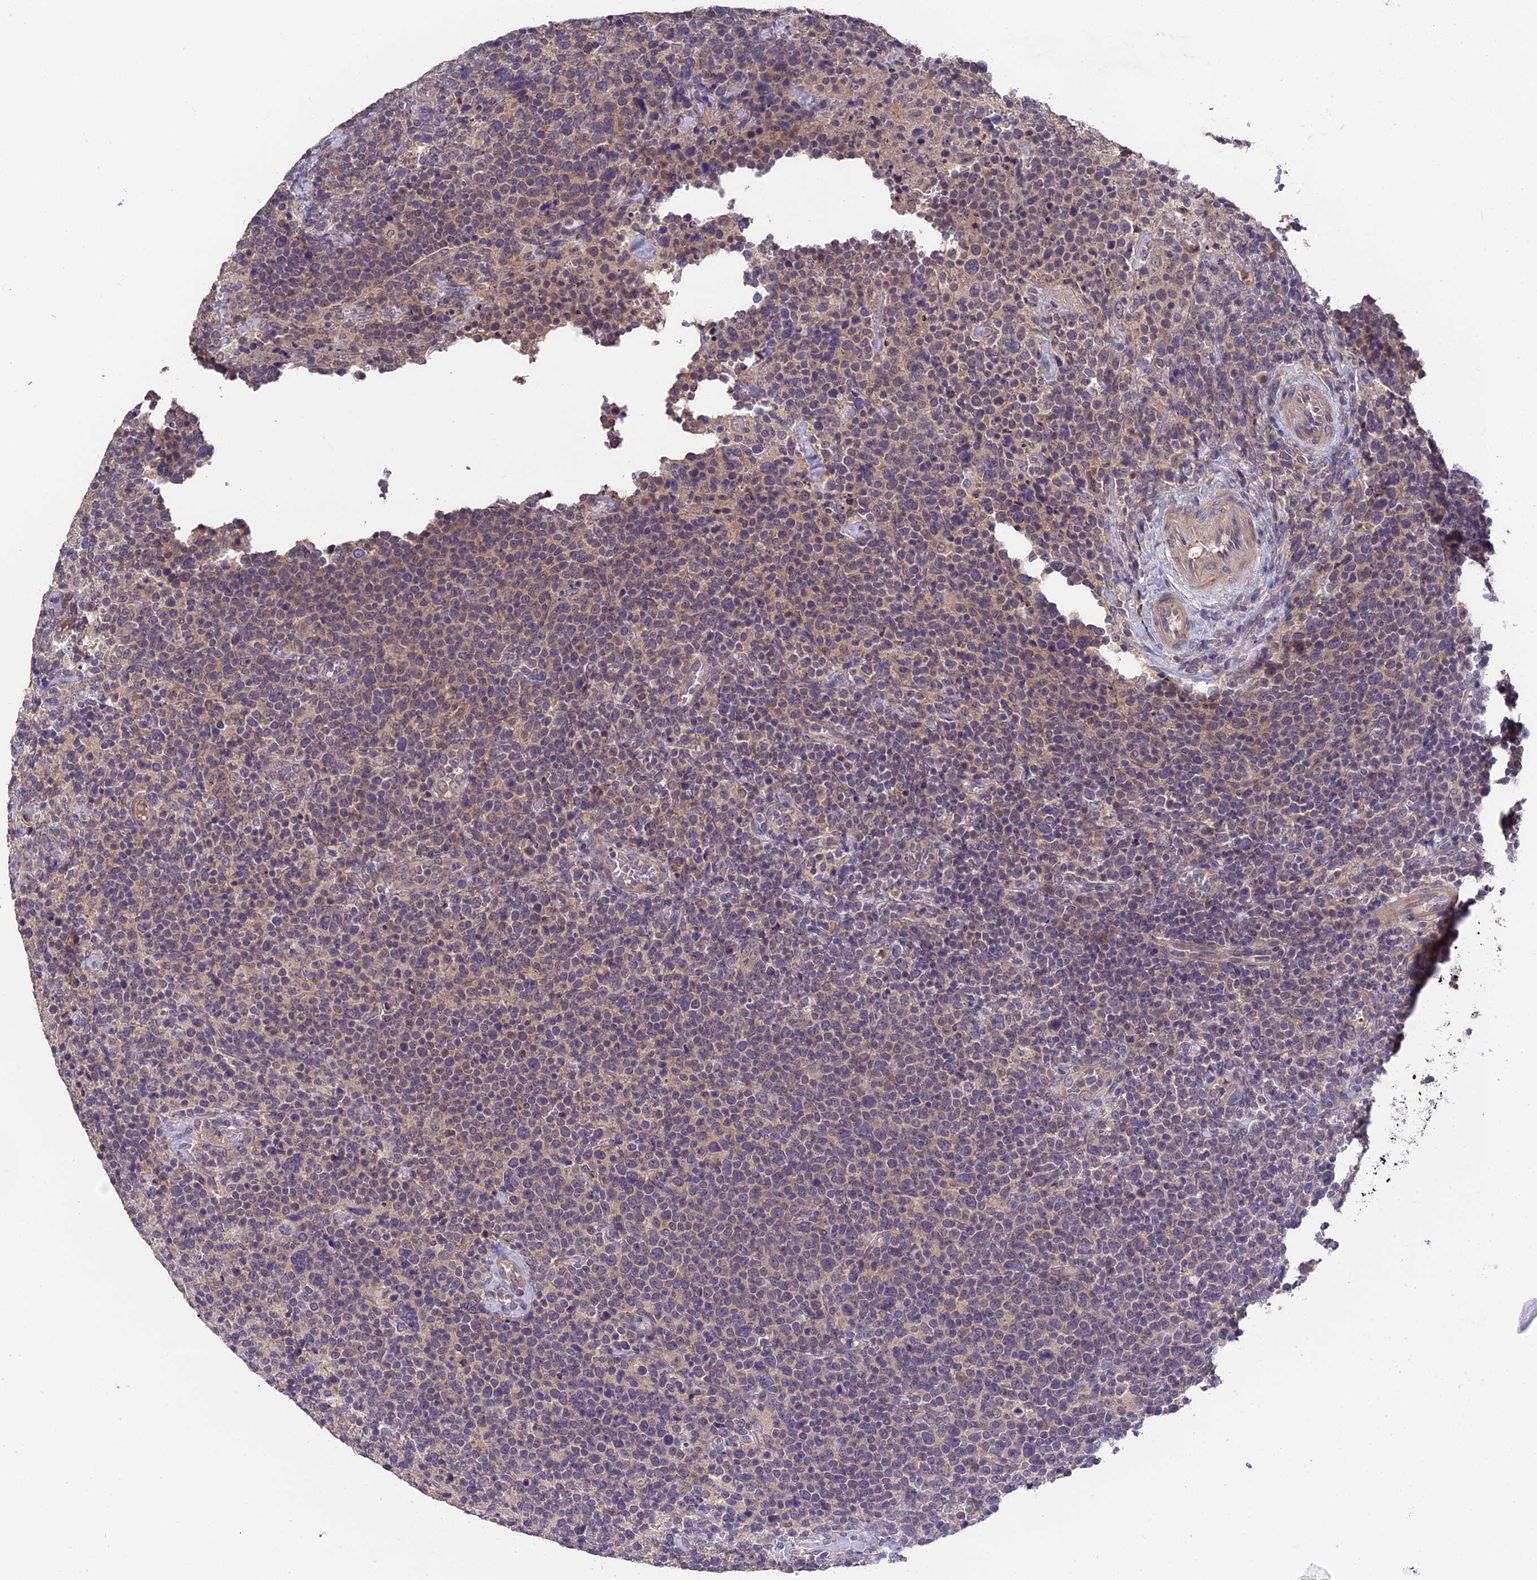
{"staining": {"intensity": "weak", "quantity": ">75%", "location": "cytoplasmic/membranous"}, "tissue": "lymphoma", "cell_type": "Tumor cells", "image_type": "cancer", "snomed": [{"axis": "morphology", "description": "Malignant lymphoma, non-Hodgkin's type, High grade"}, {"axis": "topography", "description": "Lymph node"}], "caption": "IHC image of high-grade malignant lymphoma, non-Hodgkin's type stained for a protein (brown), which demonstrates low levels of weak cytoplasmic/membranous staining in about >75% of tumor cells.", "gene": "ZCCHC2", "patient": {"sex": "male", "age": 61}}